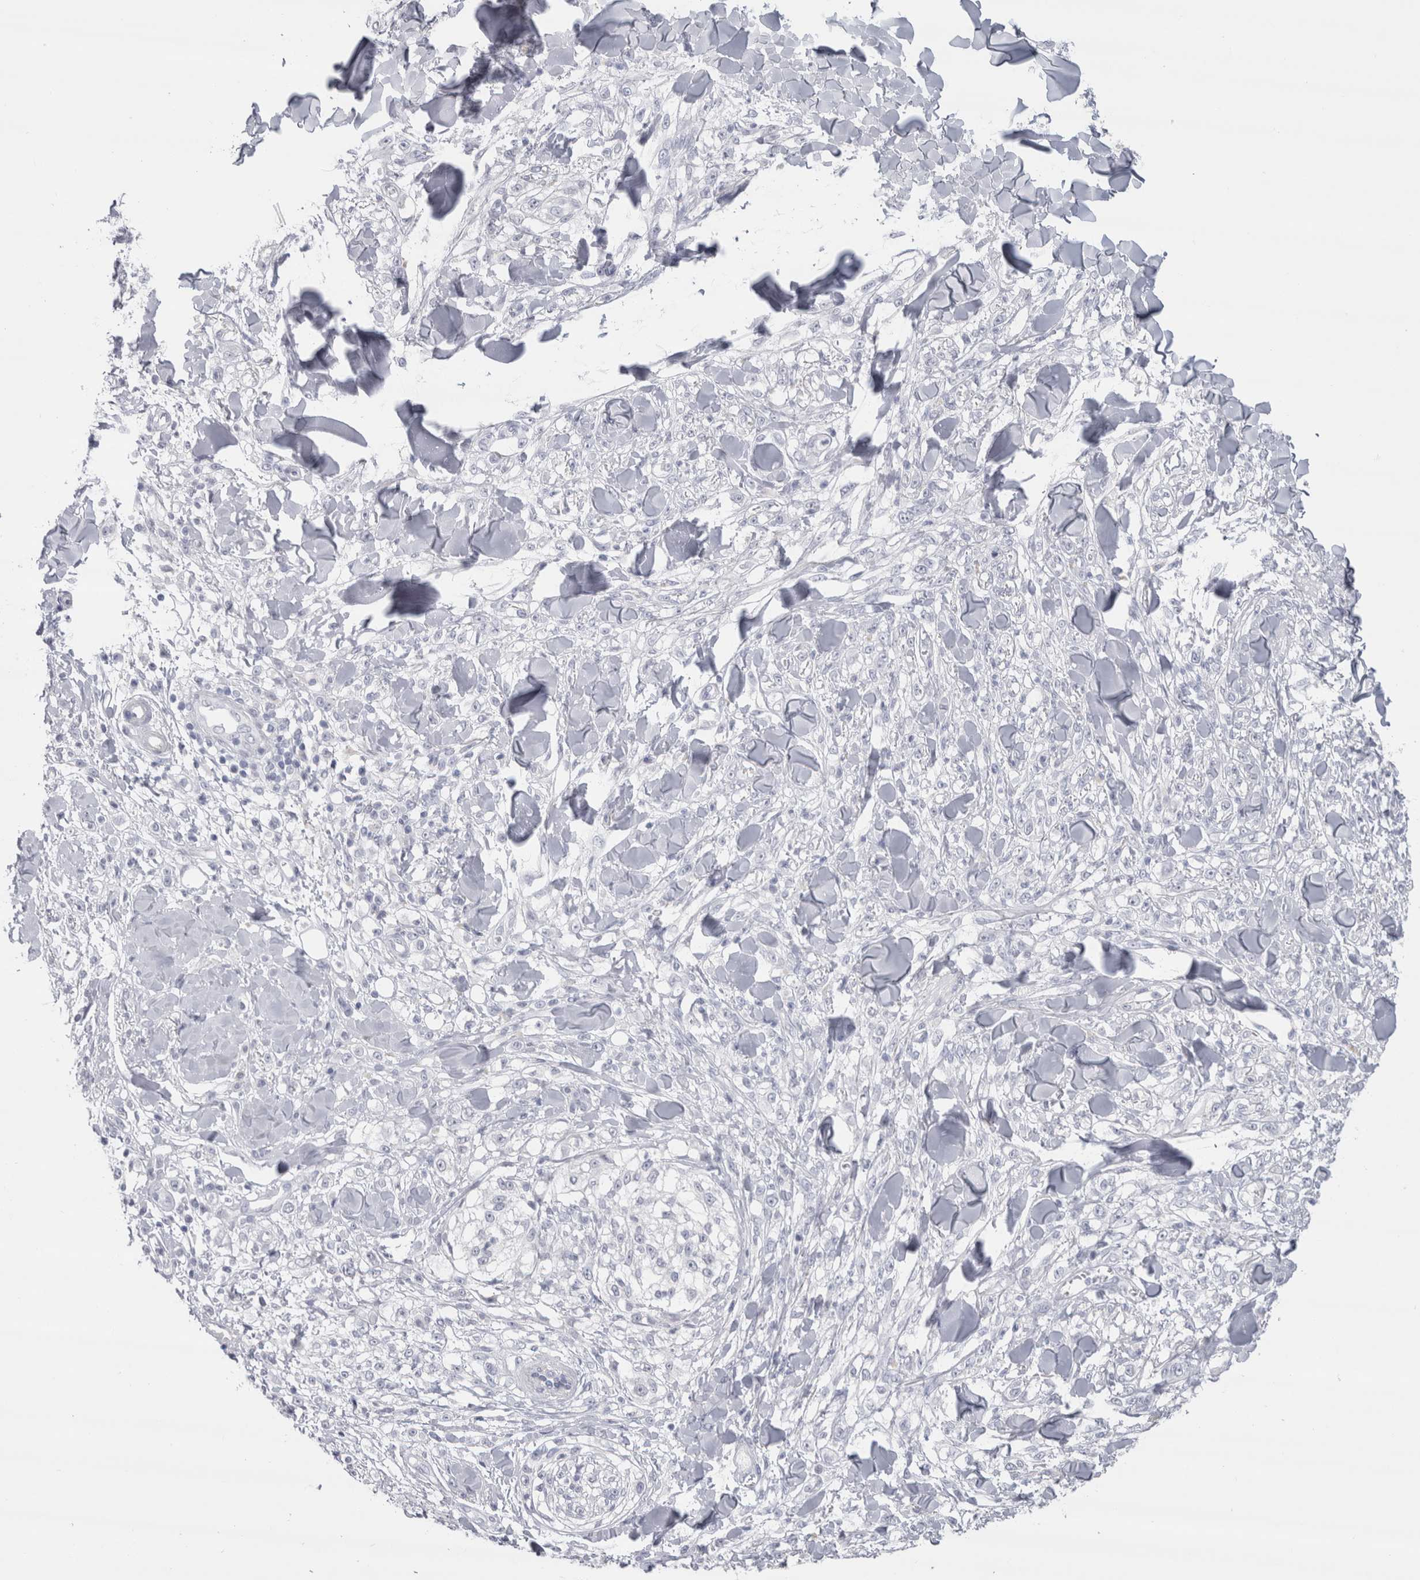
{"staining": {"intensity": "negative", "quantity": "none", "location": "none"}, "tissue": "melanoma", "cell_type": "Tumor cells", "image_type": "cancer", "snomed": [{"axis": "morphology", "description": "Malignant melanoma, NOS"}, {"axis": "topography", "description": "Skin of head"}], "caption": "This is an immunohistochemistry (IHC) histopathology image of melanoma. There is no expression in tumor cells.", "gene": "CDH17", "patient": {"sex": "male", "age": 83}}